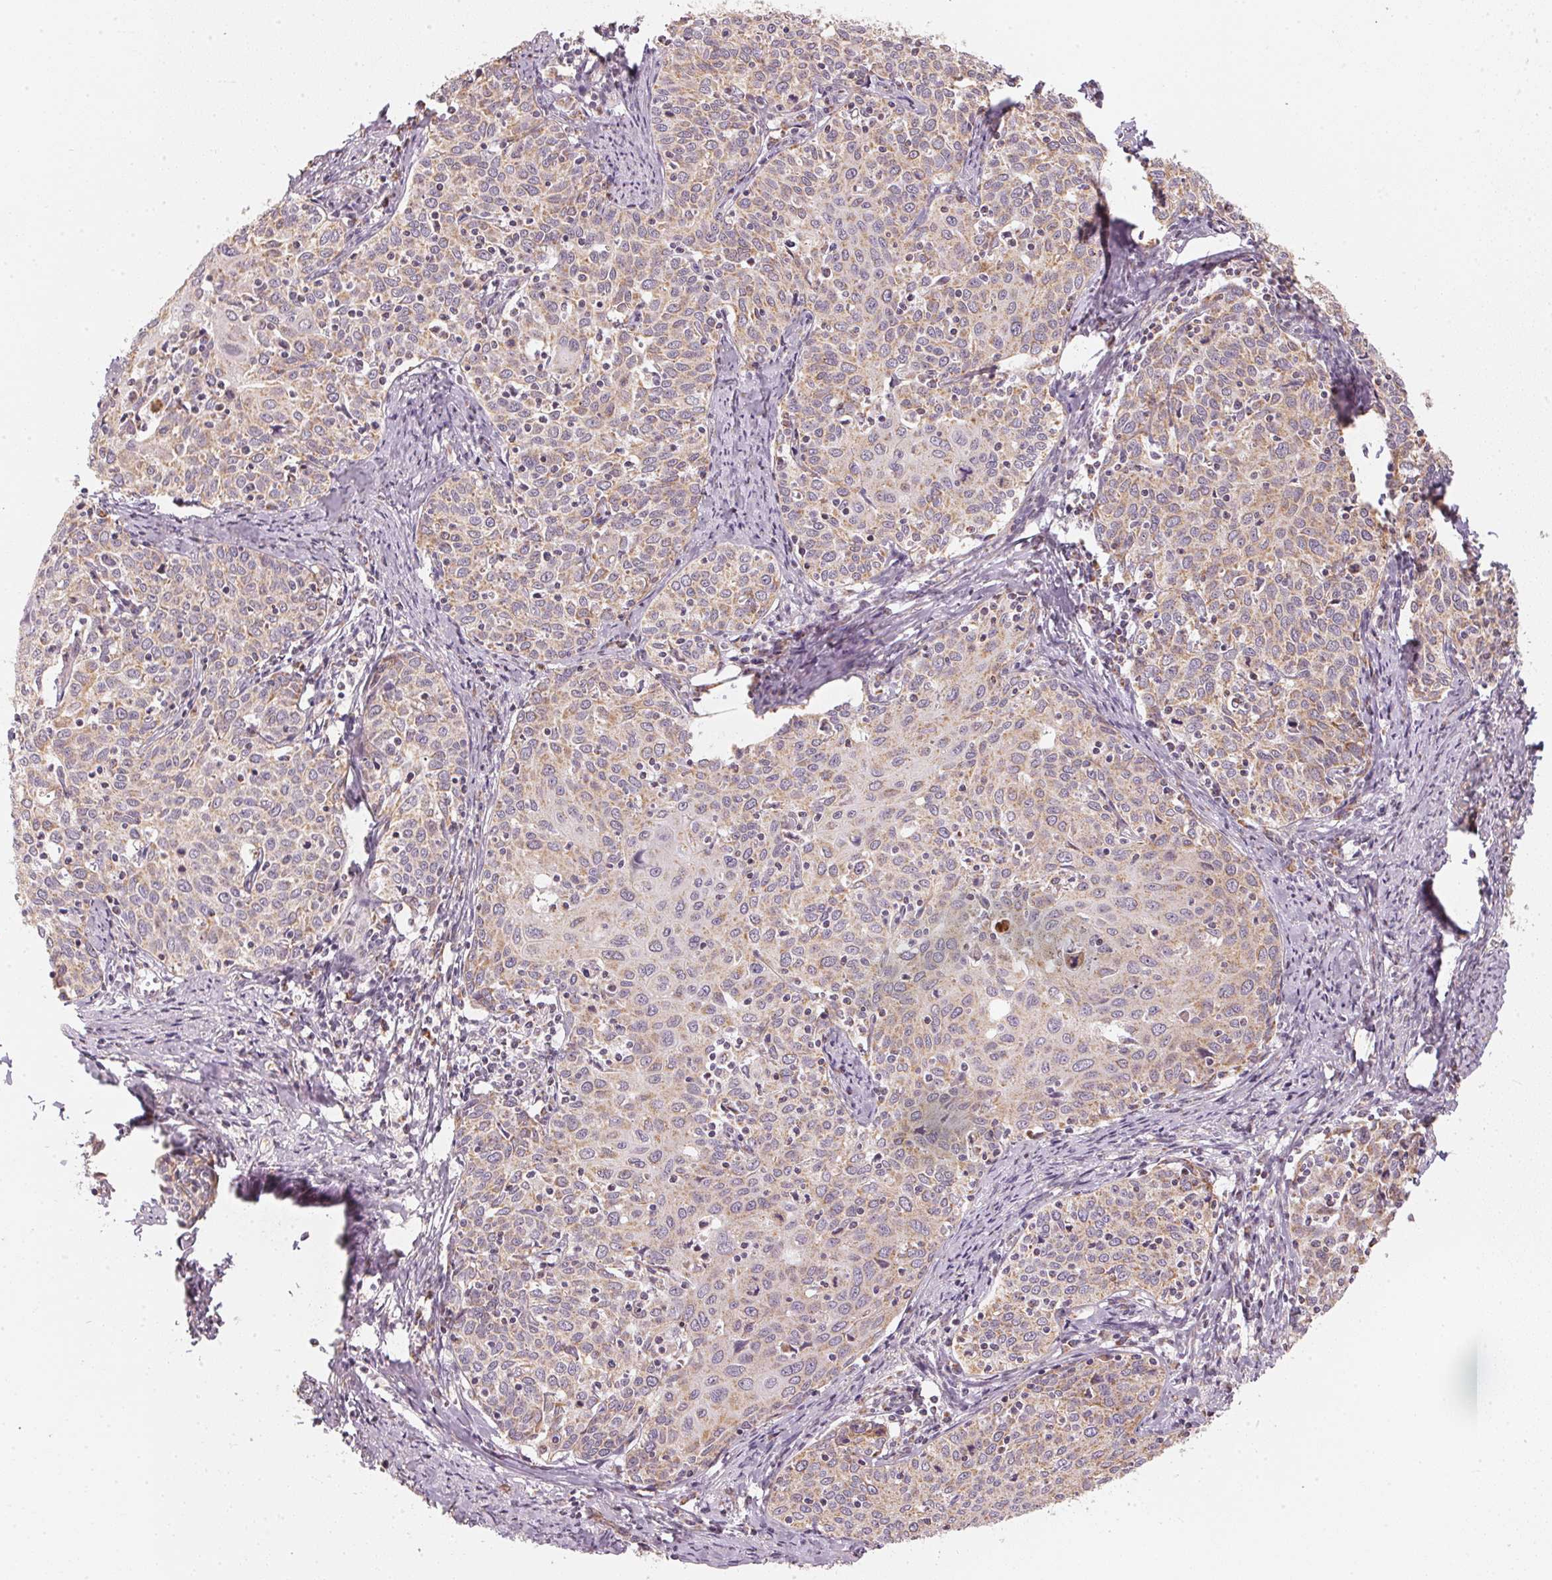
{"staining": {"intensity": "weak", "quantity": ">75%", "location": "cytoplasmic/membranous"}, "tissue": "cervical cancer", "cell_type": "Tumor cells", "image_type": "cancer", "snomed": [{"axis": "morphology", "description": "Squamous cell carcinoma, NOS"}, {"axis": "topography", "description": "Cervix"}], "caption": "Approximately >75% of tumor cells in cervical cancer (squamous cell carcinoma) demonstrate weak cytoplasmic/membranous protein staining as visualized by brown immunohistochemical staining.", "gene": "MATCAP1", "patient": {"sex": "female", "age": 62}}